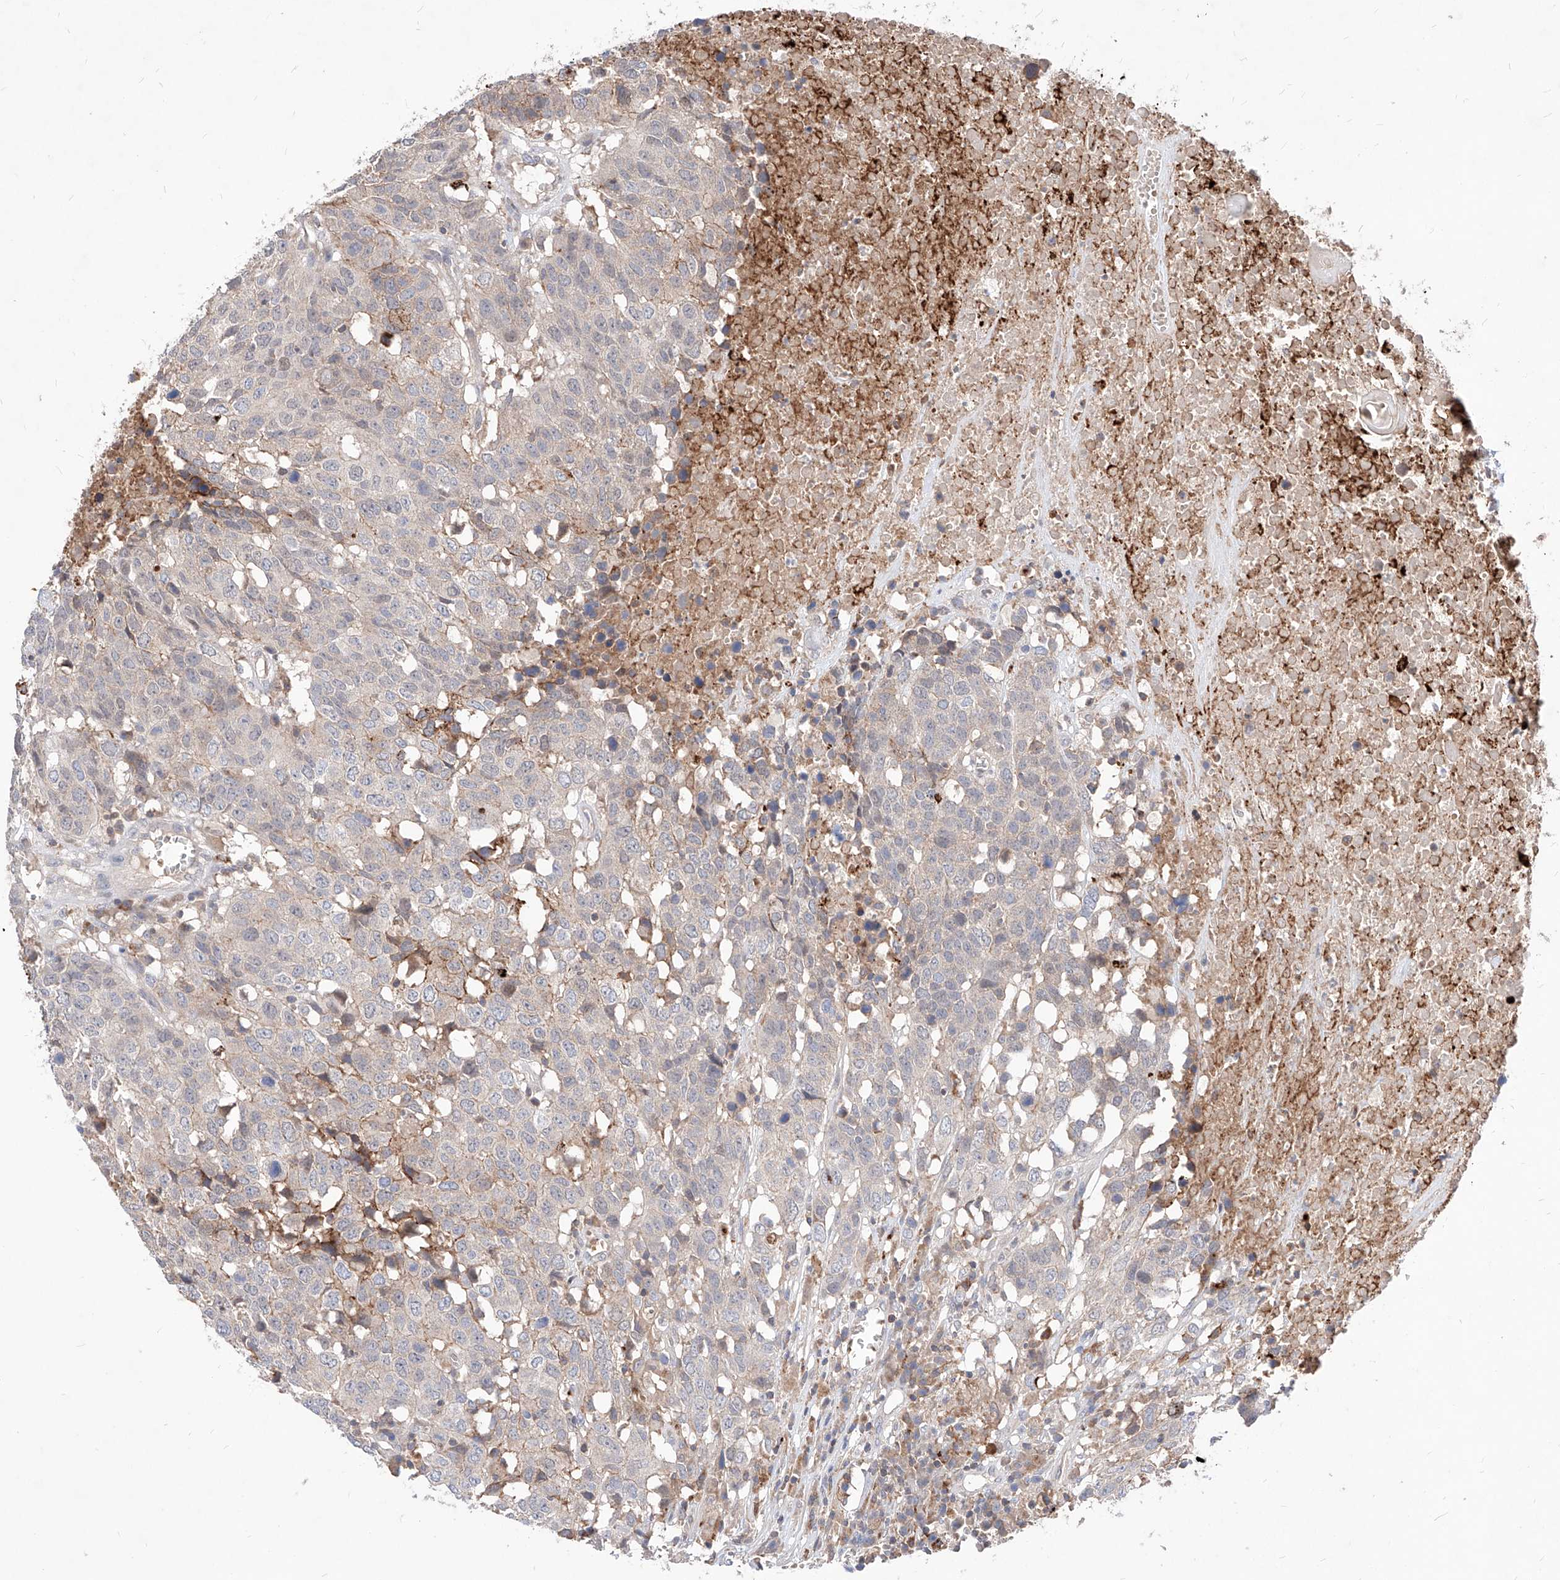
{"staining": {"intensity": "weak", "quantity": "<25%", "location": "cytoplasmic/membranous"}, "tissue": "head and neck cancer", "cell_type": "Tumor cells", "image_type": "cancer", "snomed": [{"axis": "morphology", "description": "Squamous cell carcinoma, NOS"}, {"axis": "topography", "description": "Head-Neck"}], "caption": "The IHC image has no significant positivity in tumor cells of squamous cell carcinoma (head and neck) tissue. Brightfield microscopy of IHC stained with DAB (3,3'-diaminobenzidine) (brown) and hematoxylin (blue), captured at high magnification.", "gene": "TSNAX", "patient": {"sex": "male", "age": 66}}